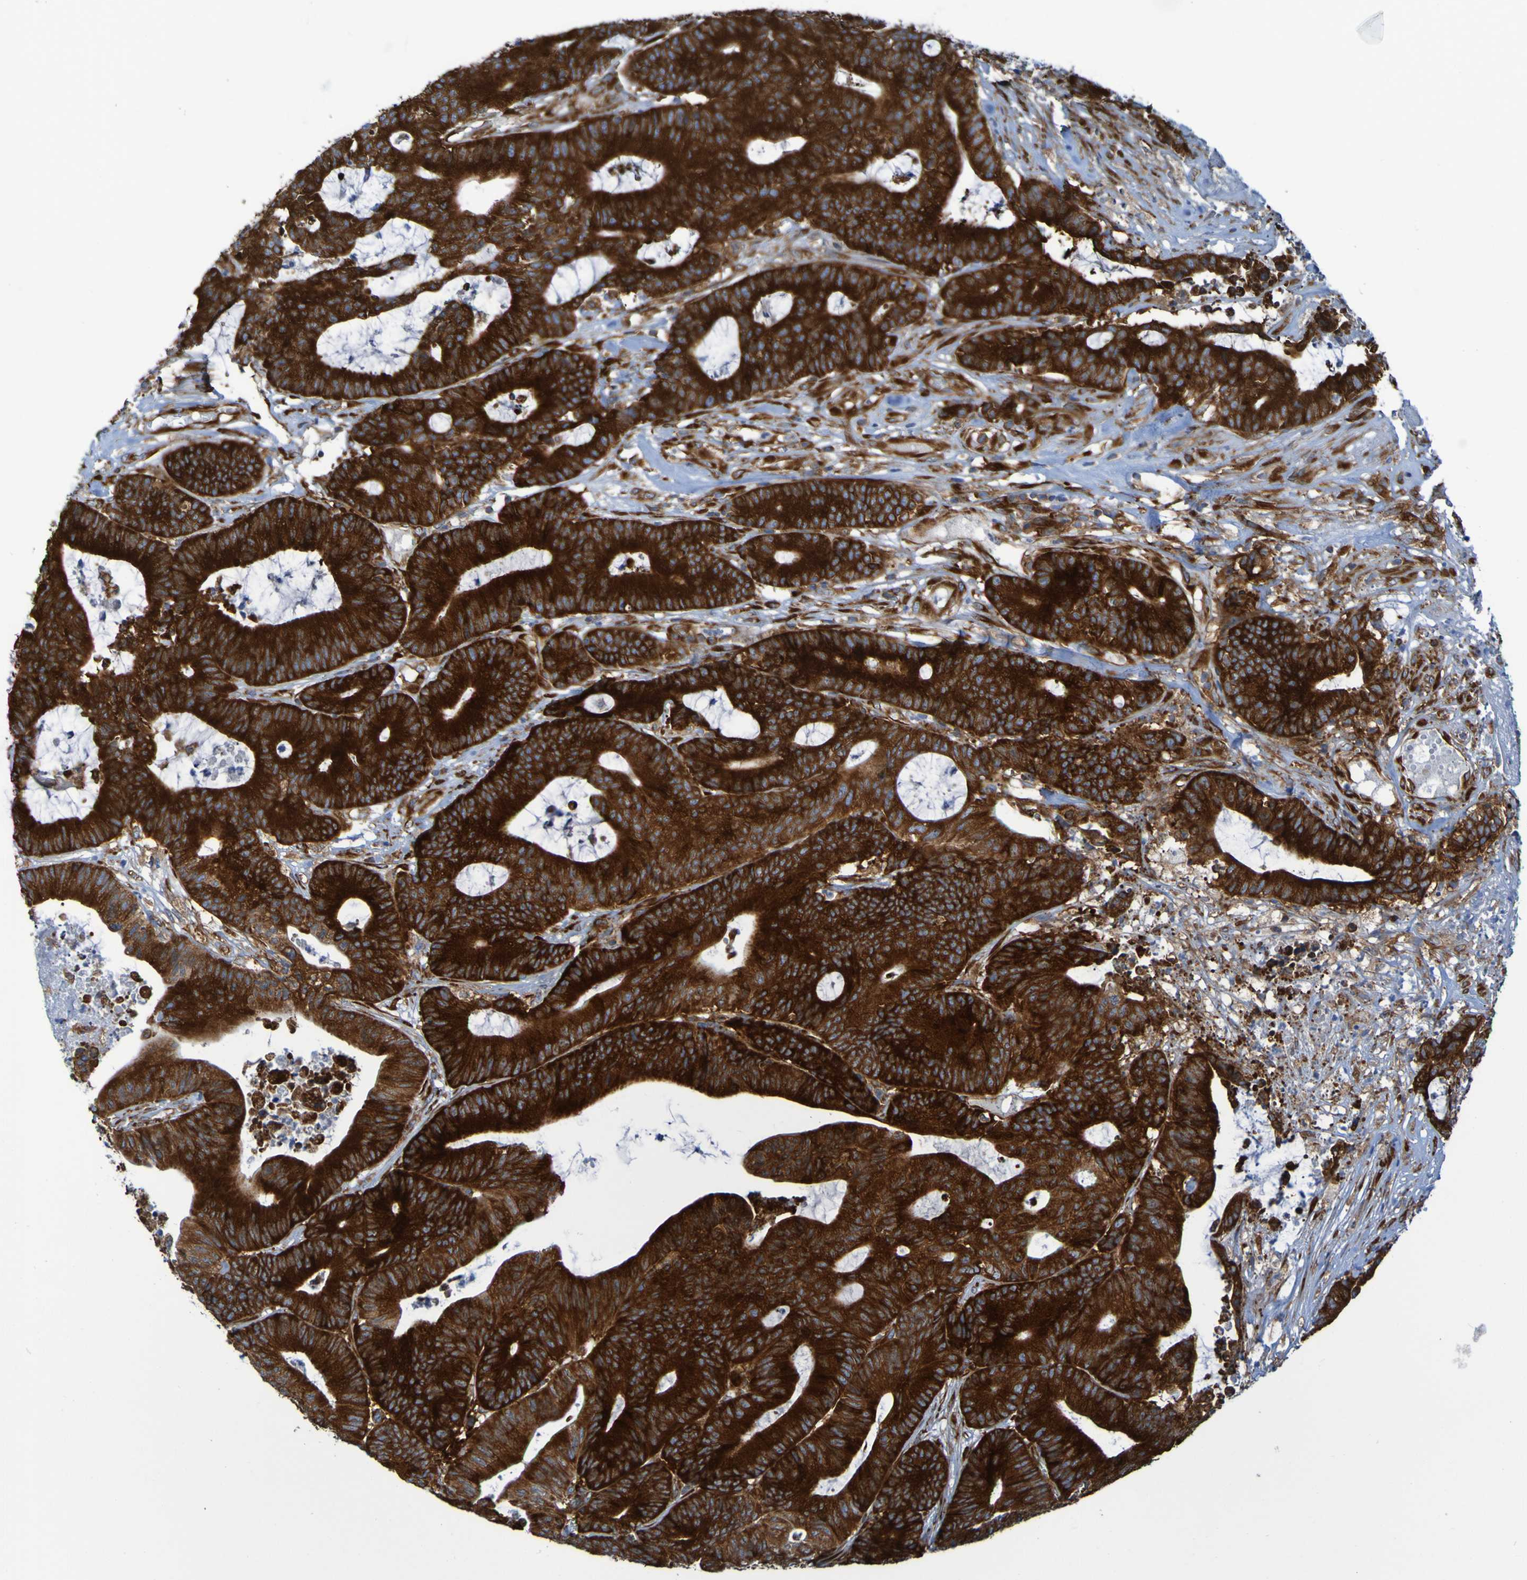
{"staining": {"intensity": "strong", "quantity": ">75%", "location": "cytoplasmic/membranous"}, "tissue": "colorectal cancer", "cell_type": "Tumor cells", "image_type": "cancer", "snomed": [{"axis": "morphology", "description": "Adenocarcinoma, NOS"}, {"axis": "topography", "description": "Colon"}], "caption": "Immunohistochemical staining of adenocarcinoma (colorectal) shows strong cytoplasmic/membranous protein staining in approximately >75% of tumor cells.", "gene": "RPL10", "patient": {"sex": "female", "age": 84}}